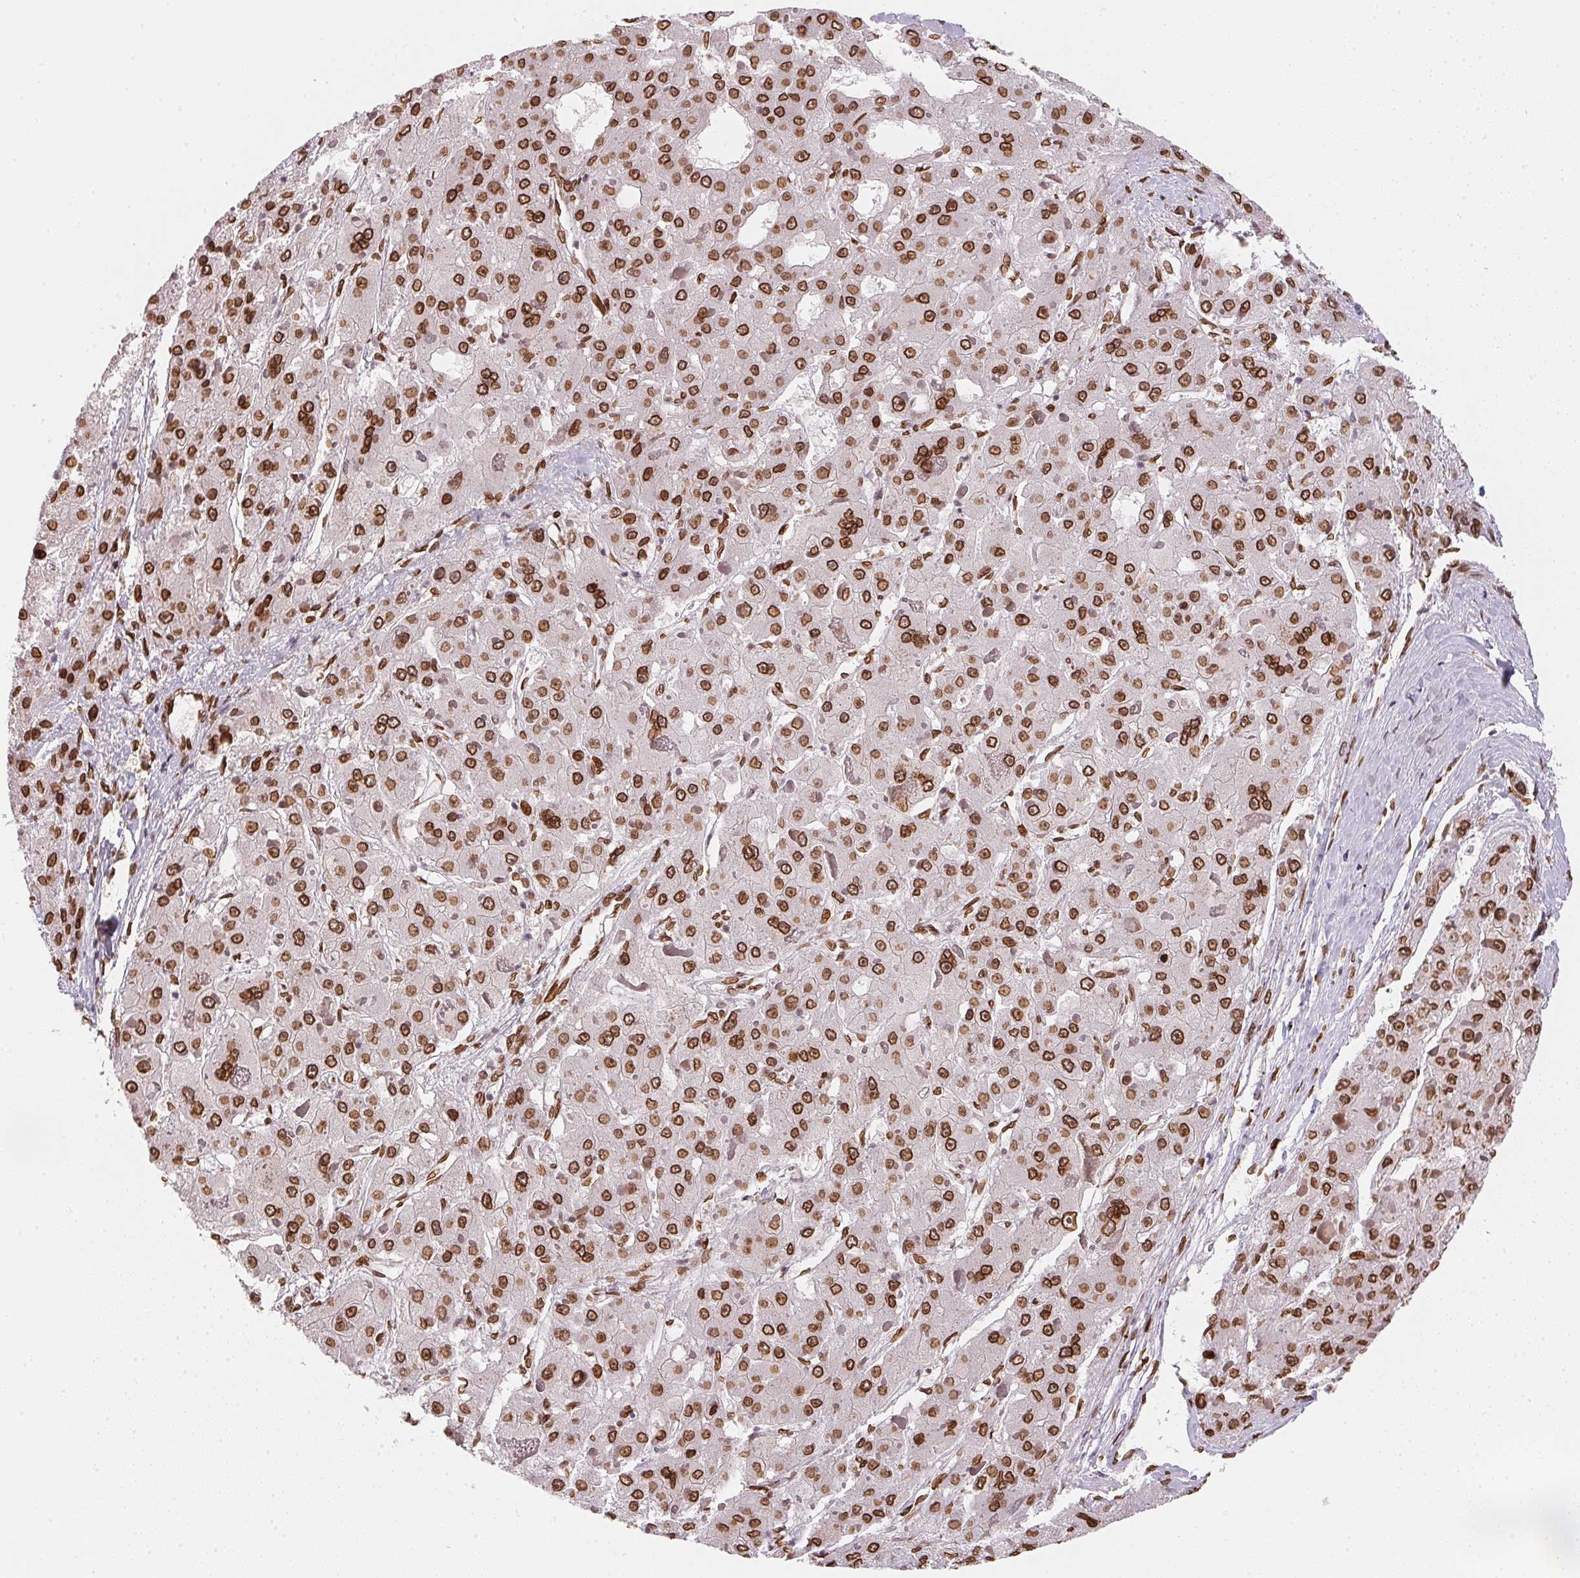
{"staining": {"intensity": "strong", "quantity": ">75%", "location": "cytoplasmic/membranous,nuclear"}, "tissue": "liver cancer", "cell_type": "Tumor cells", "image_type": "cancer", "snomed": [{"axis": "morphology", "description": "Carcinoma, Hepatocellular, NOS"}, {"axis": "topography", "description": "Liver"}], "caption": "Liver cancer (hepatocellular carcinoma) tissue demonstrates strong cytoplasmic/membranous and nuclear expression in approximately >75% of tumor cells, visualized by immunohistochemistry. (DAB (3,3'-diaminobenzidine) IHC, brown staining for protein, blue staining for nuclei).", "gene": "SAP30BP", "patient": {"sex": "female", "age": 73}}